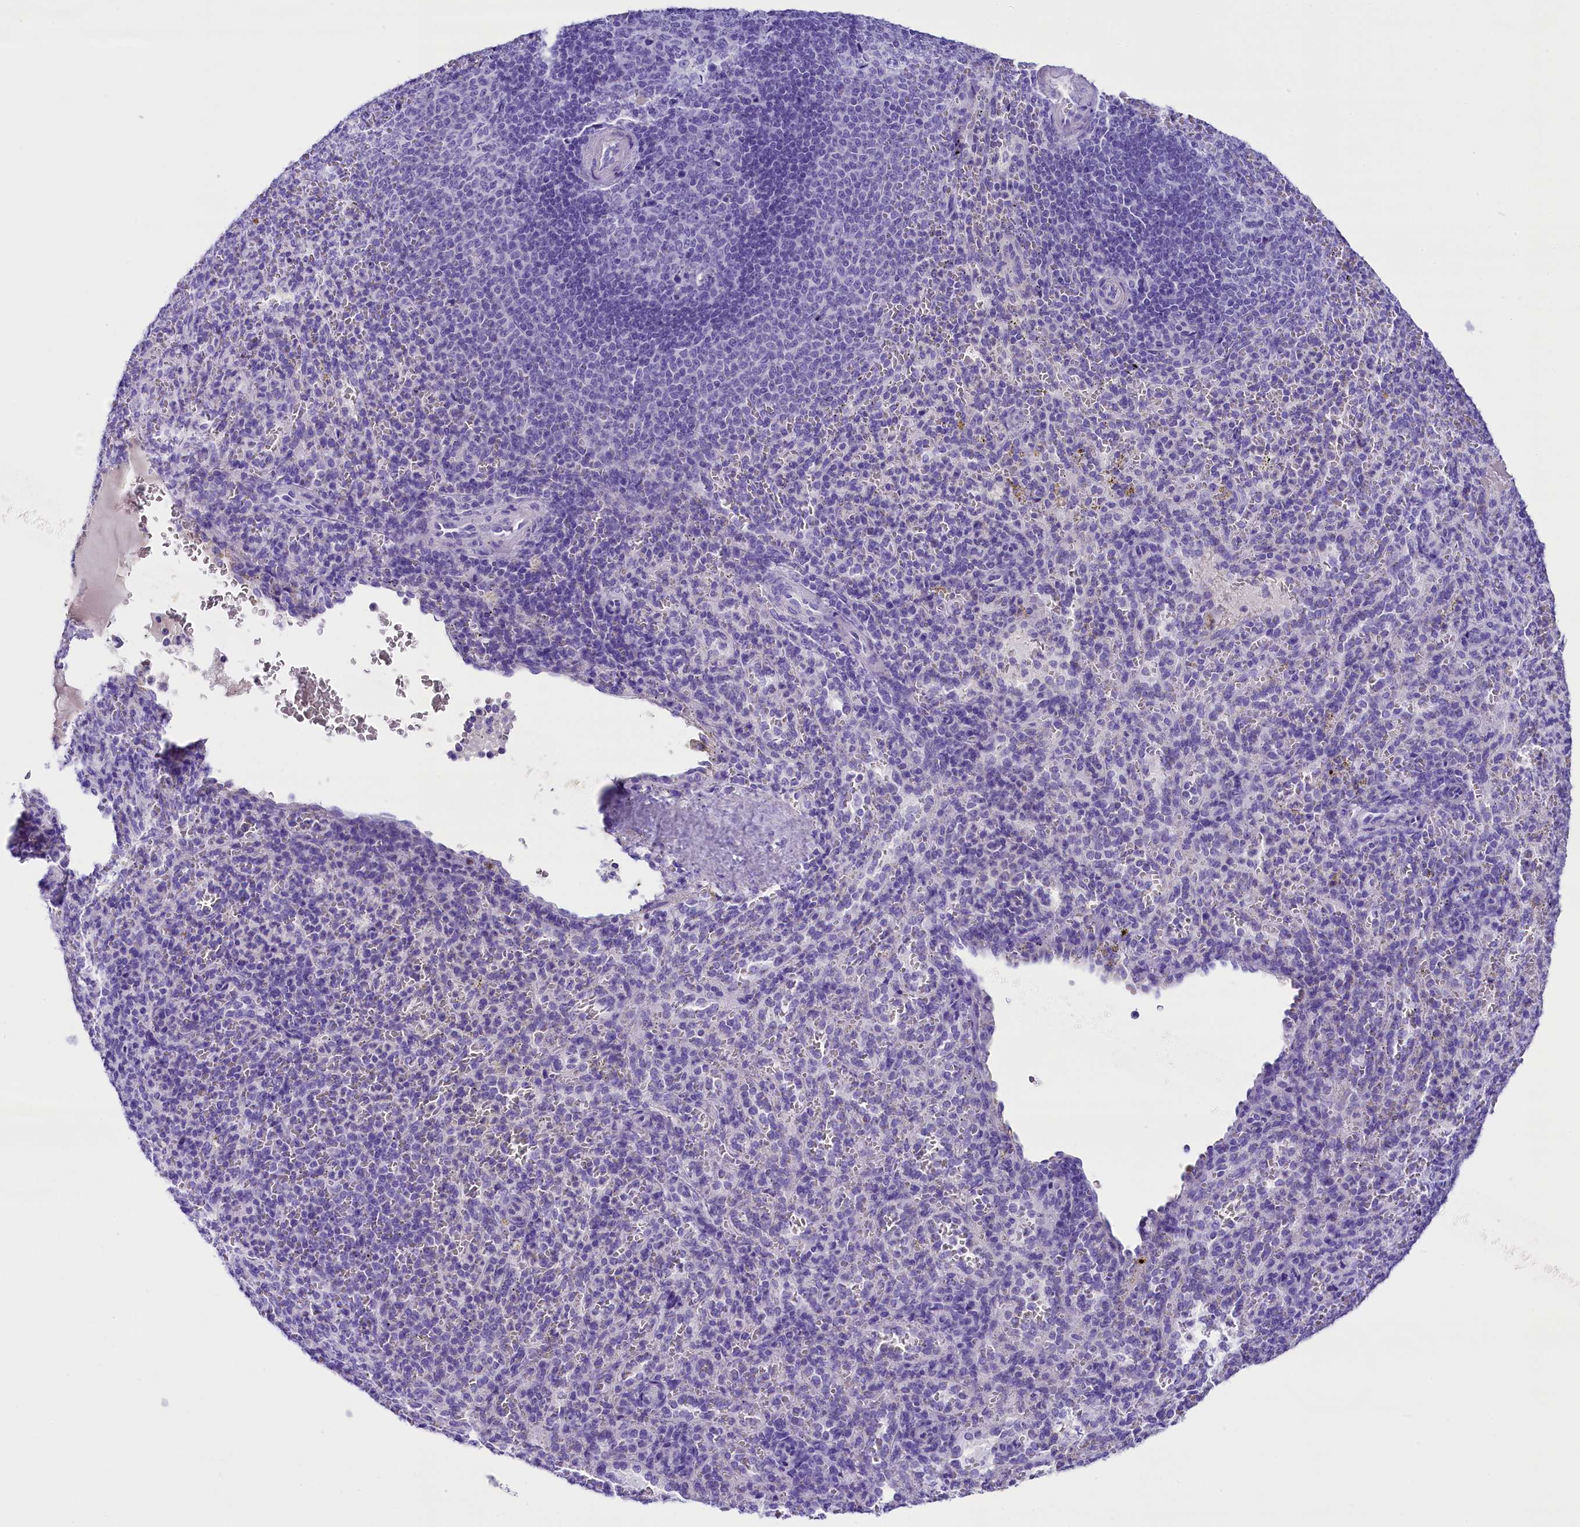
{"staining": {"intensity": "negative", "quantity": "none", "location": "none"}, "tissue": "spleen", "cell_type": "Cells in red pulp", "image_type": "normal", "snomed": [{"axis": "morphology", "description": "Normal tissue, NOS"}, {"axis": "topography", "description": "Spleen"}], "caption": "Immunohistochemical staining of unremarkable spleen reveals no significant expression in cells in red pulp. Brightfield microscopy of immunohistochemistry stained with DAB (brown) and hematoxylin (blue), captured at high magnification.", "gene": "SKIDA1", "patient": {"sex": "female", "age": 21}}